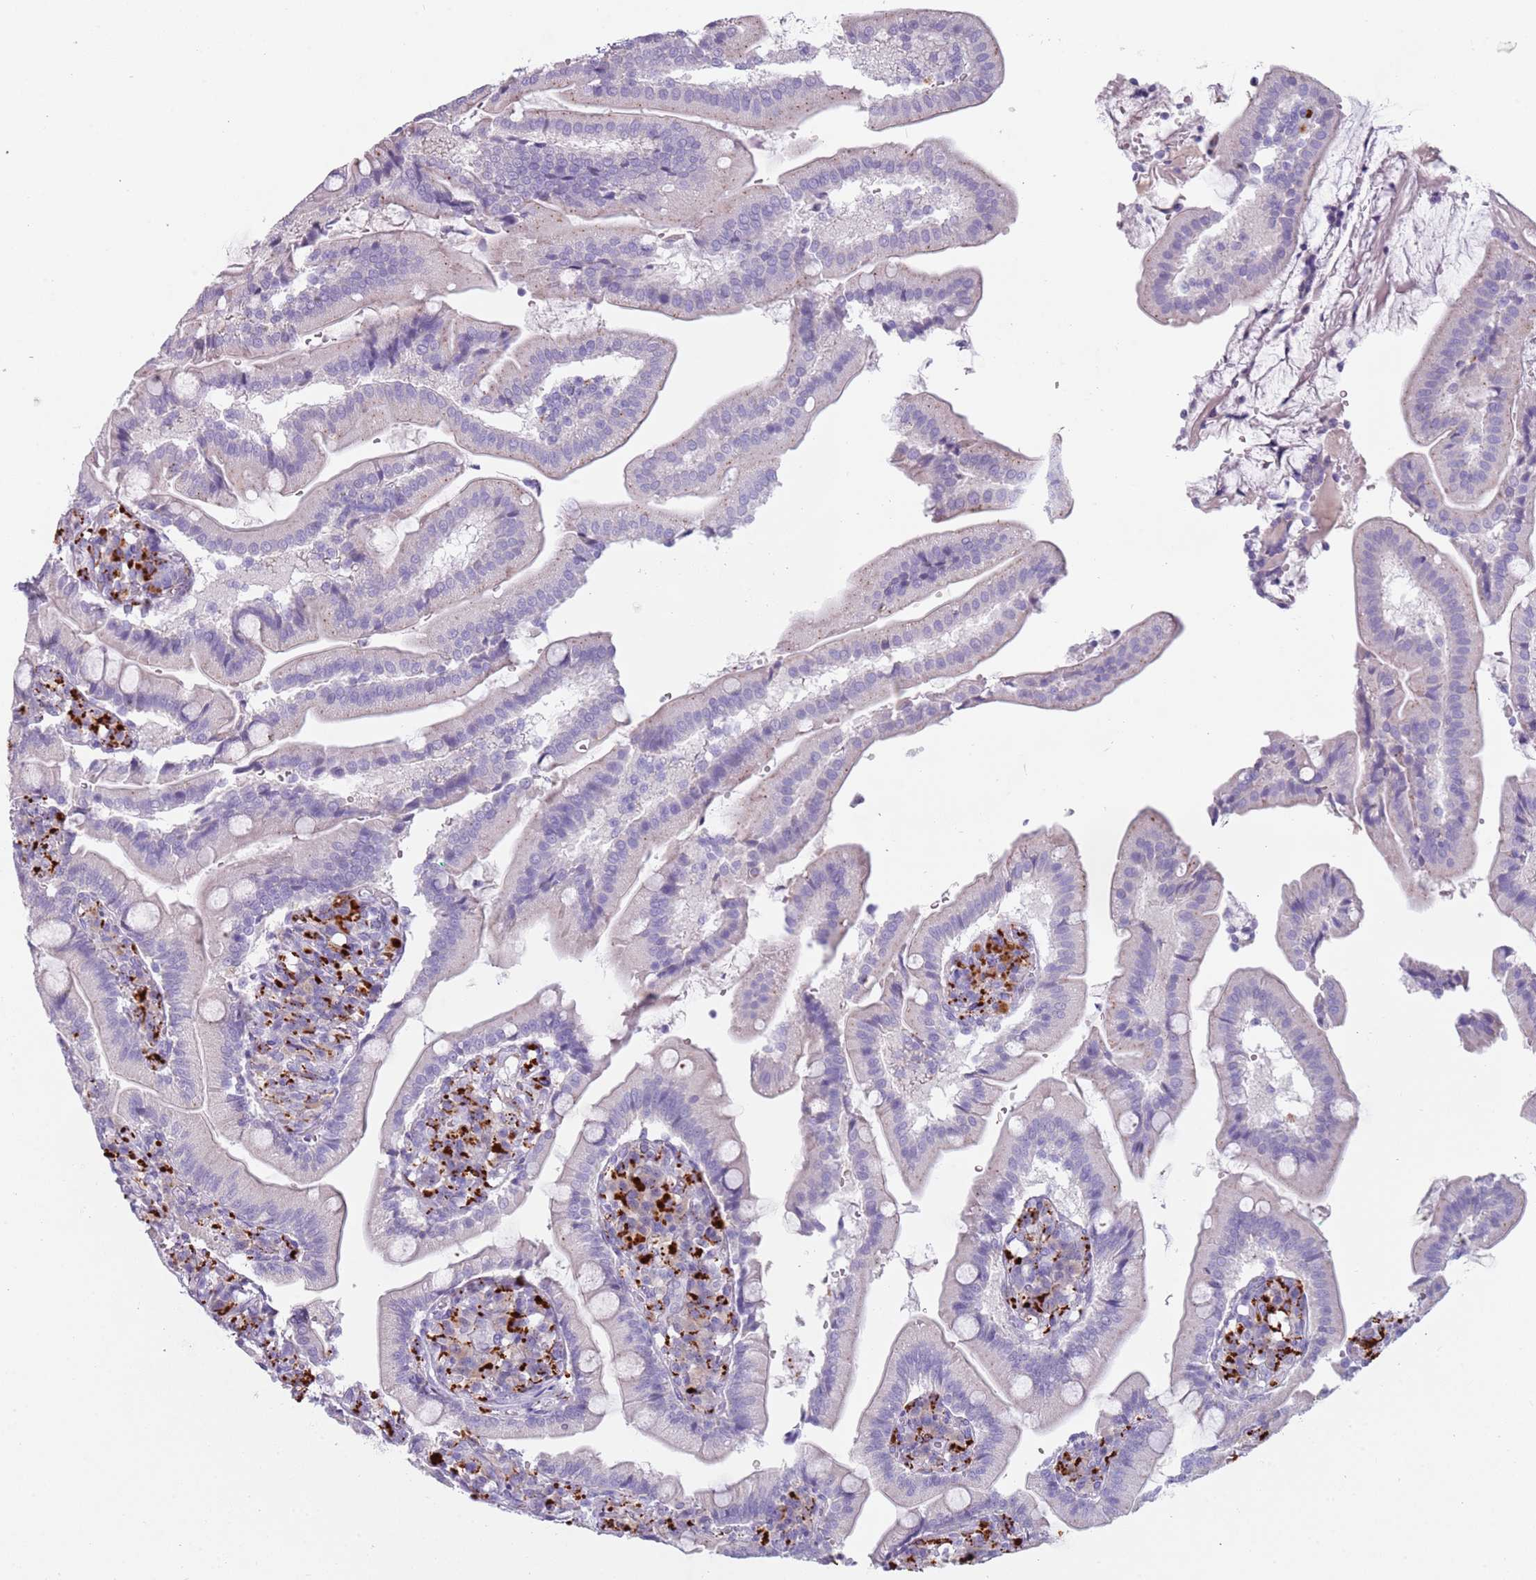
{"staining": {"intensity": "negative", "quantity": "none", "location": "none"}, "tissue": "duodenum", "cell_type": "Glandular cells", "image_type": "normal", "snomed": [{"axis": "morphology", "description": "Normal tissue, NOS"}, {"axis": "topography", "description": "Duodenum"}], "caption": "DAB (3,3'-diaminobenzidine) immunohistochemical staining of benign duodenum shows no significant staining in glandular cells.", "gene": "NWD2", "patient": {"sex": "female", "age": 67}}